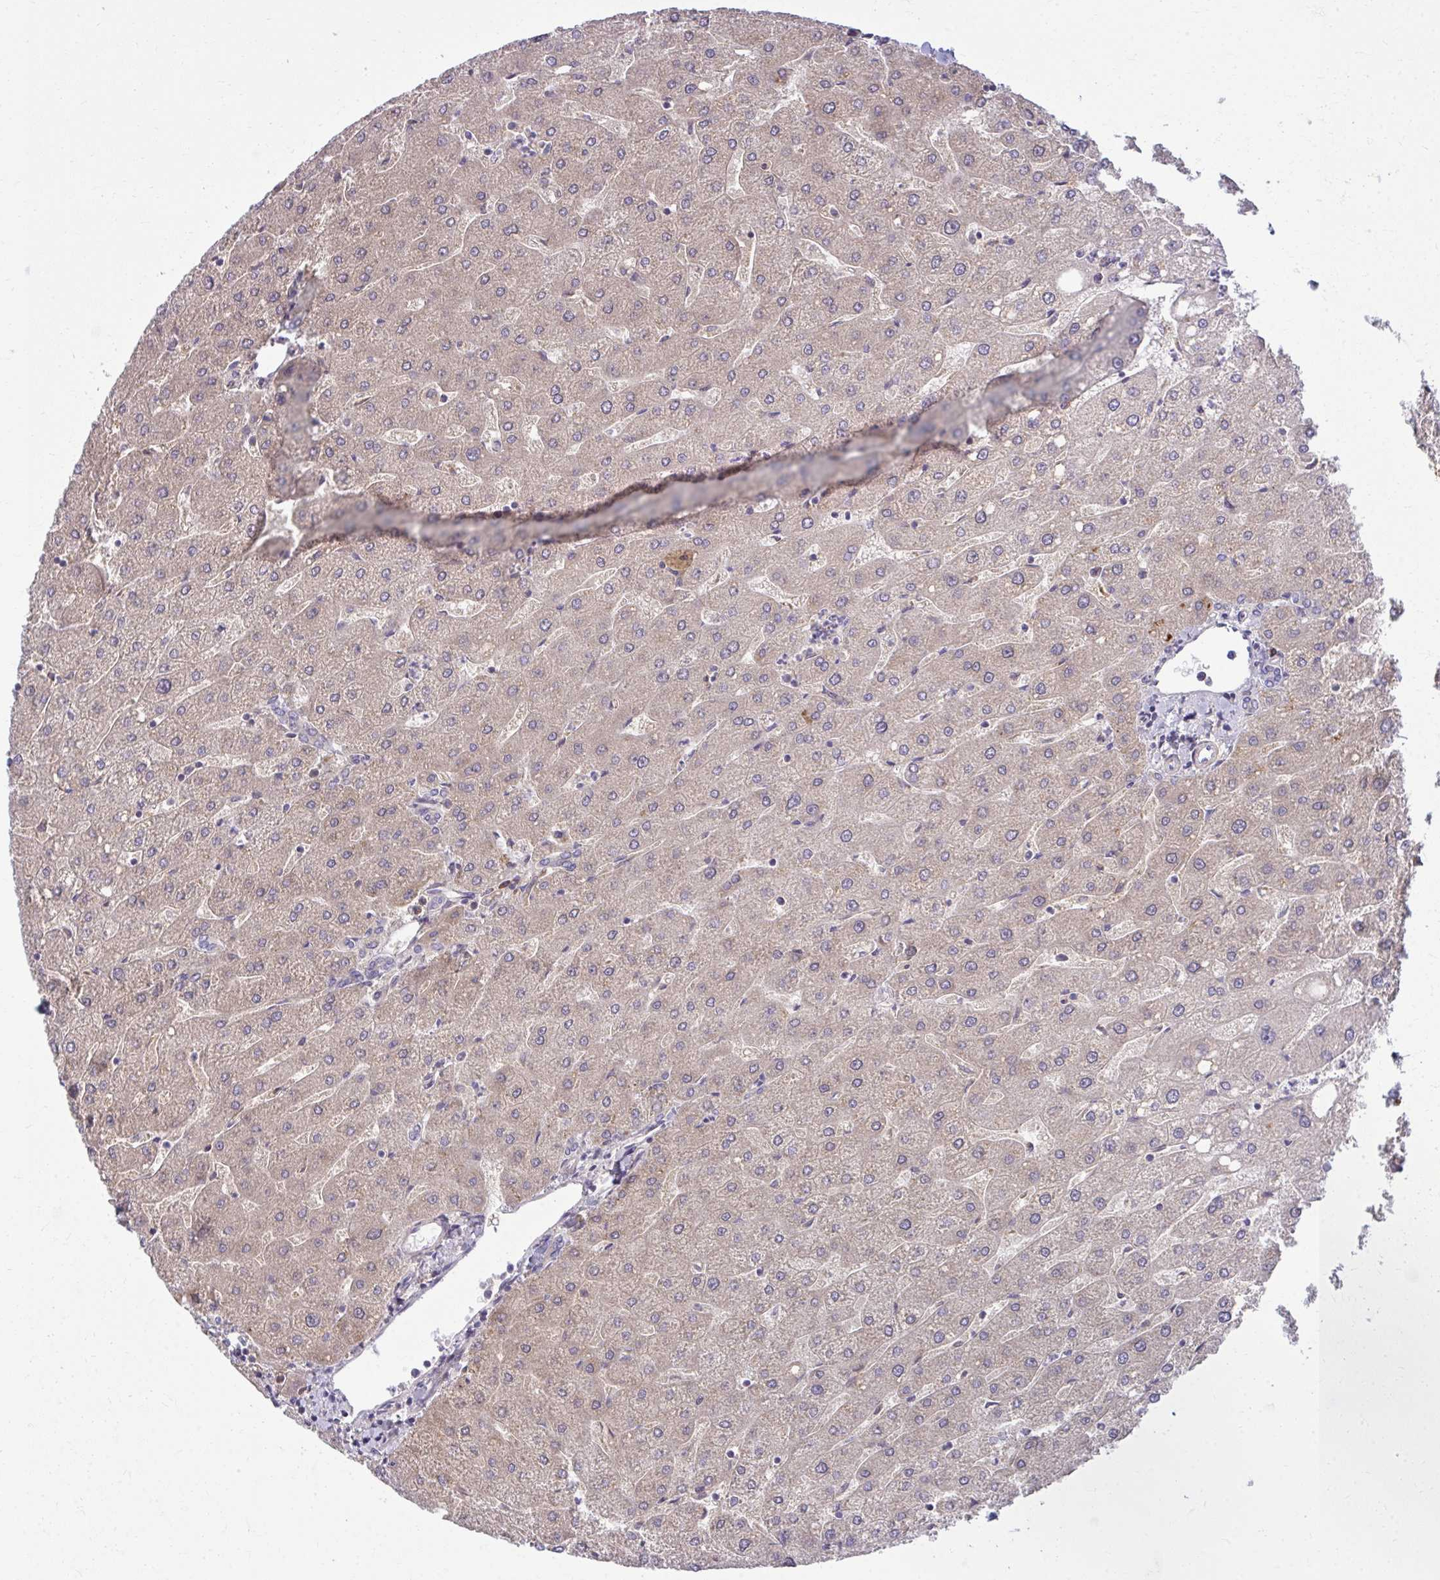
{"staining": {"intensity": "negative", "quantity": "none", "location": "none"}, "tissue": "liver", "cell_type": "Cholangiocytes", "image_type": "normal", "snomed": [{"axis": "morphology", "description": "Normal tissue, NOS"}, {"axis": "topography", "description": "Liver"}], "caption": "IHC micrograph of unremarkable liver: human liver stained with DAB (3,3'-diaminobenzidine) reveals no significant protein positivity in cholangiocytes.", "gene": "CEMP1", "patient": {"sex": "male", "age": 67}}